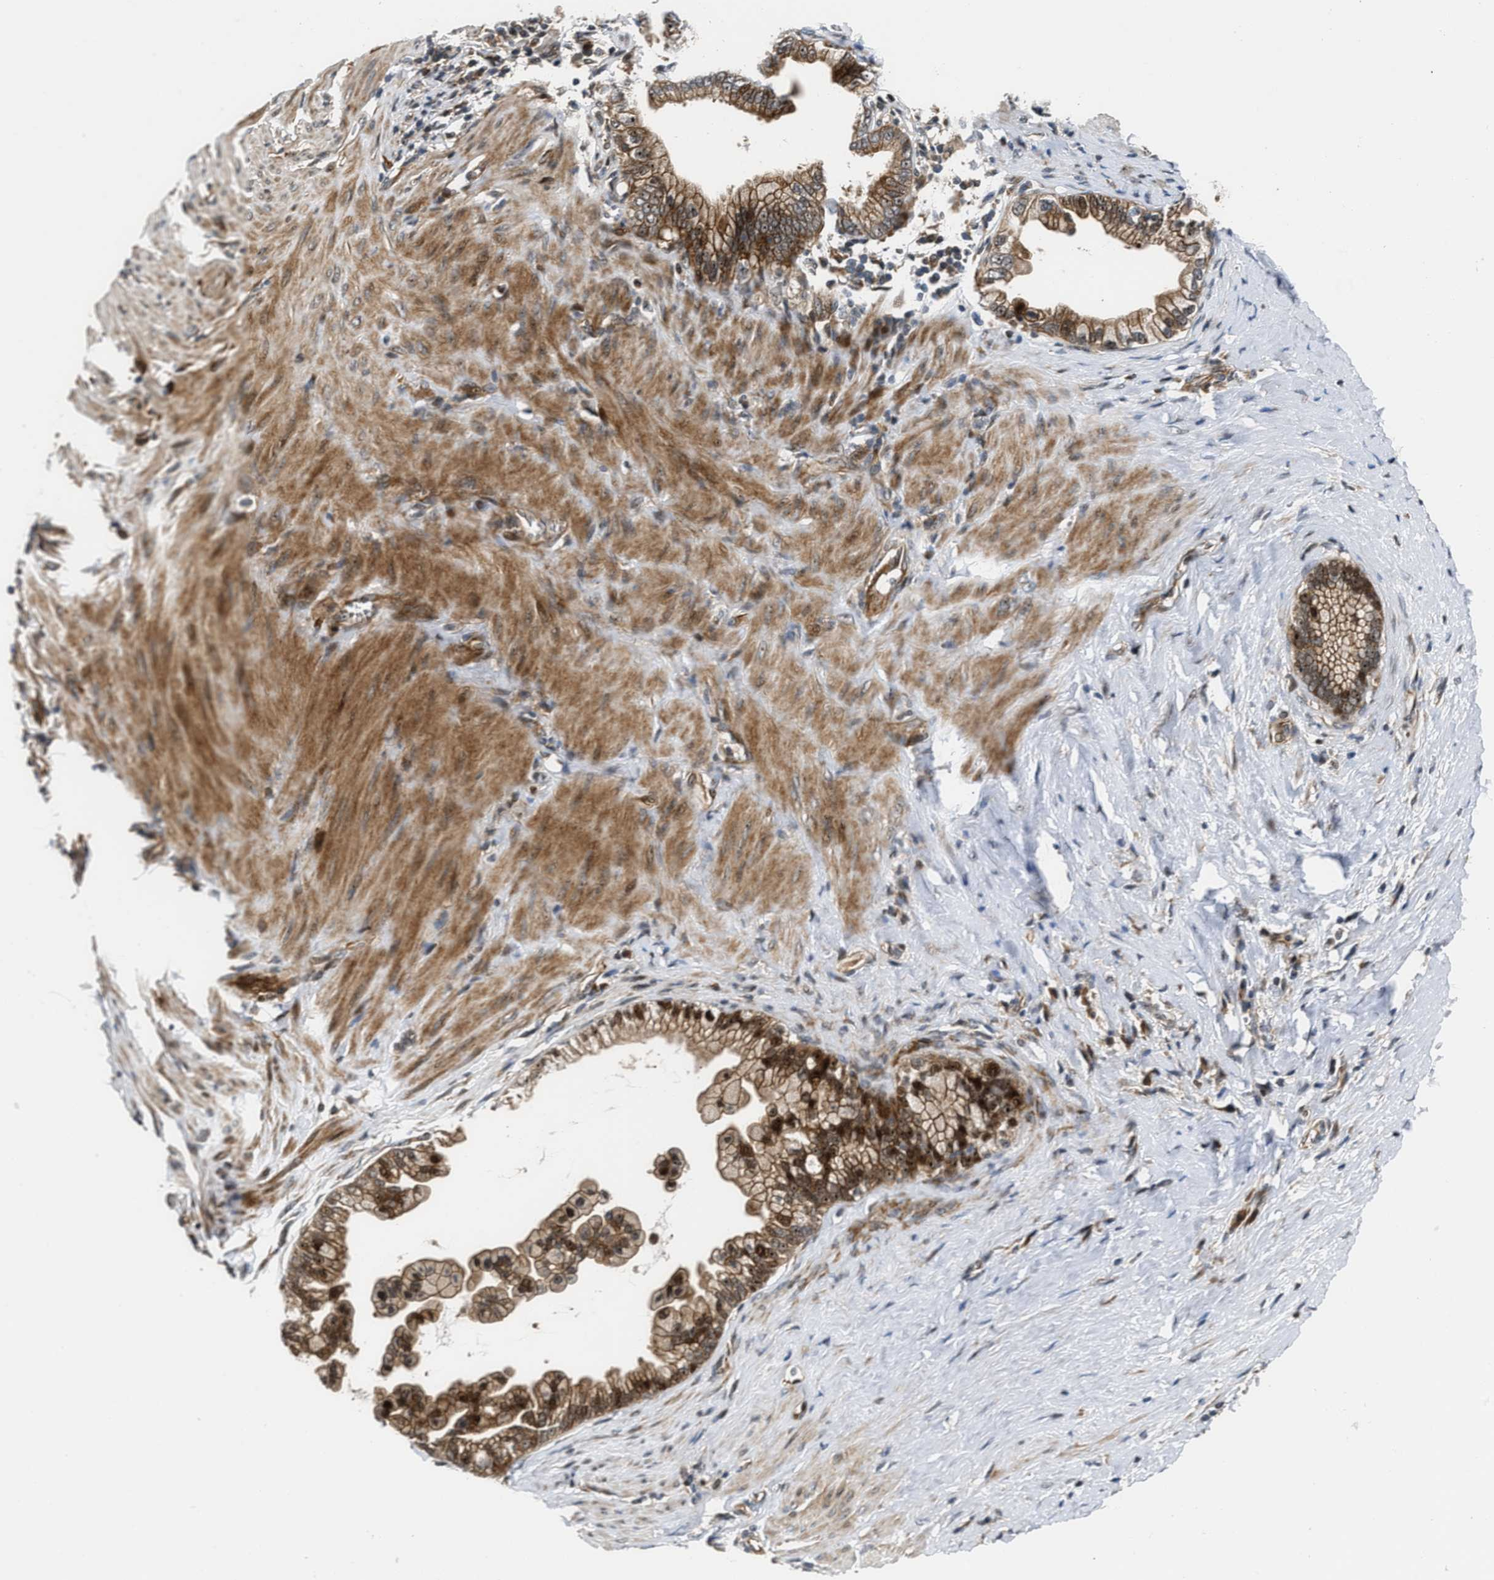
{"staining": {"intensity": "moderate", "quantity": ">75%", "location": "cytoplasmic/membranous,nuclear"}, "tissue": "pancreatic cancer", "cell_type": "Tumor cells", "image_type": "cancer", "snomed": [{"axis": "morphology", "description": "Adenocarcinoma, NOS"}, {"axis": "topography", "description": "Pancreas"}], "caption": "Immunohistochemistry photomicrograph of human adenocarcinoma (pancreatic) stained for a protein (brown), which demonstrates medium levels of moderate cytoplasmic/membranous and nuclear expression in approximately >75% of tumor cells.", "gene": "ALDH3A2", "patient": {"sex": "male", "age": 69}}